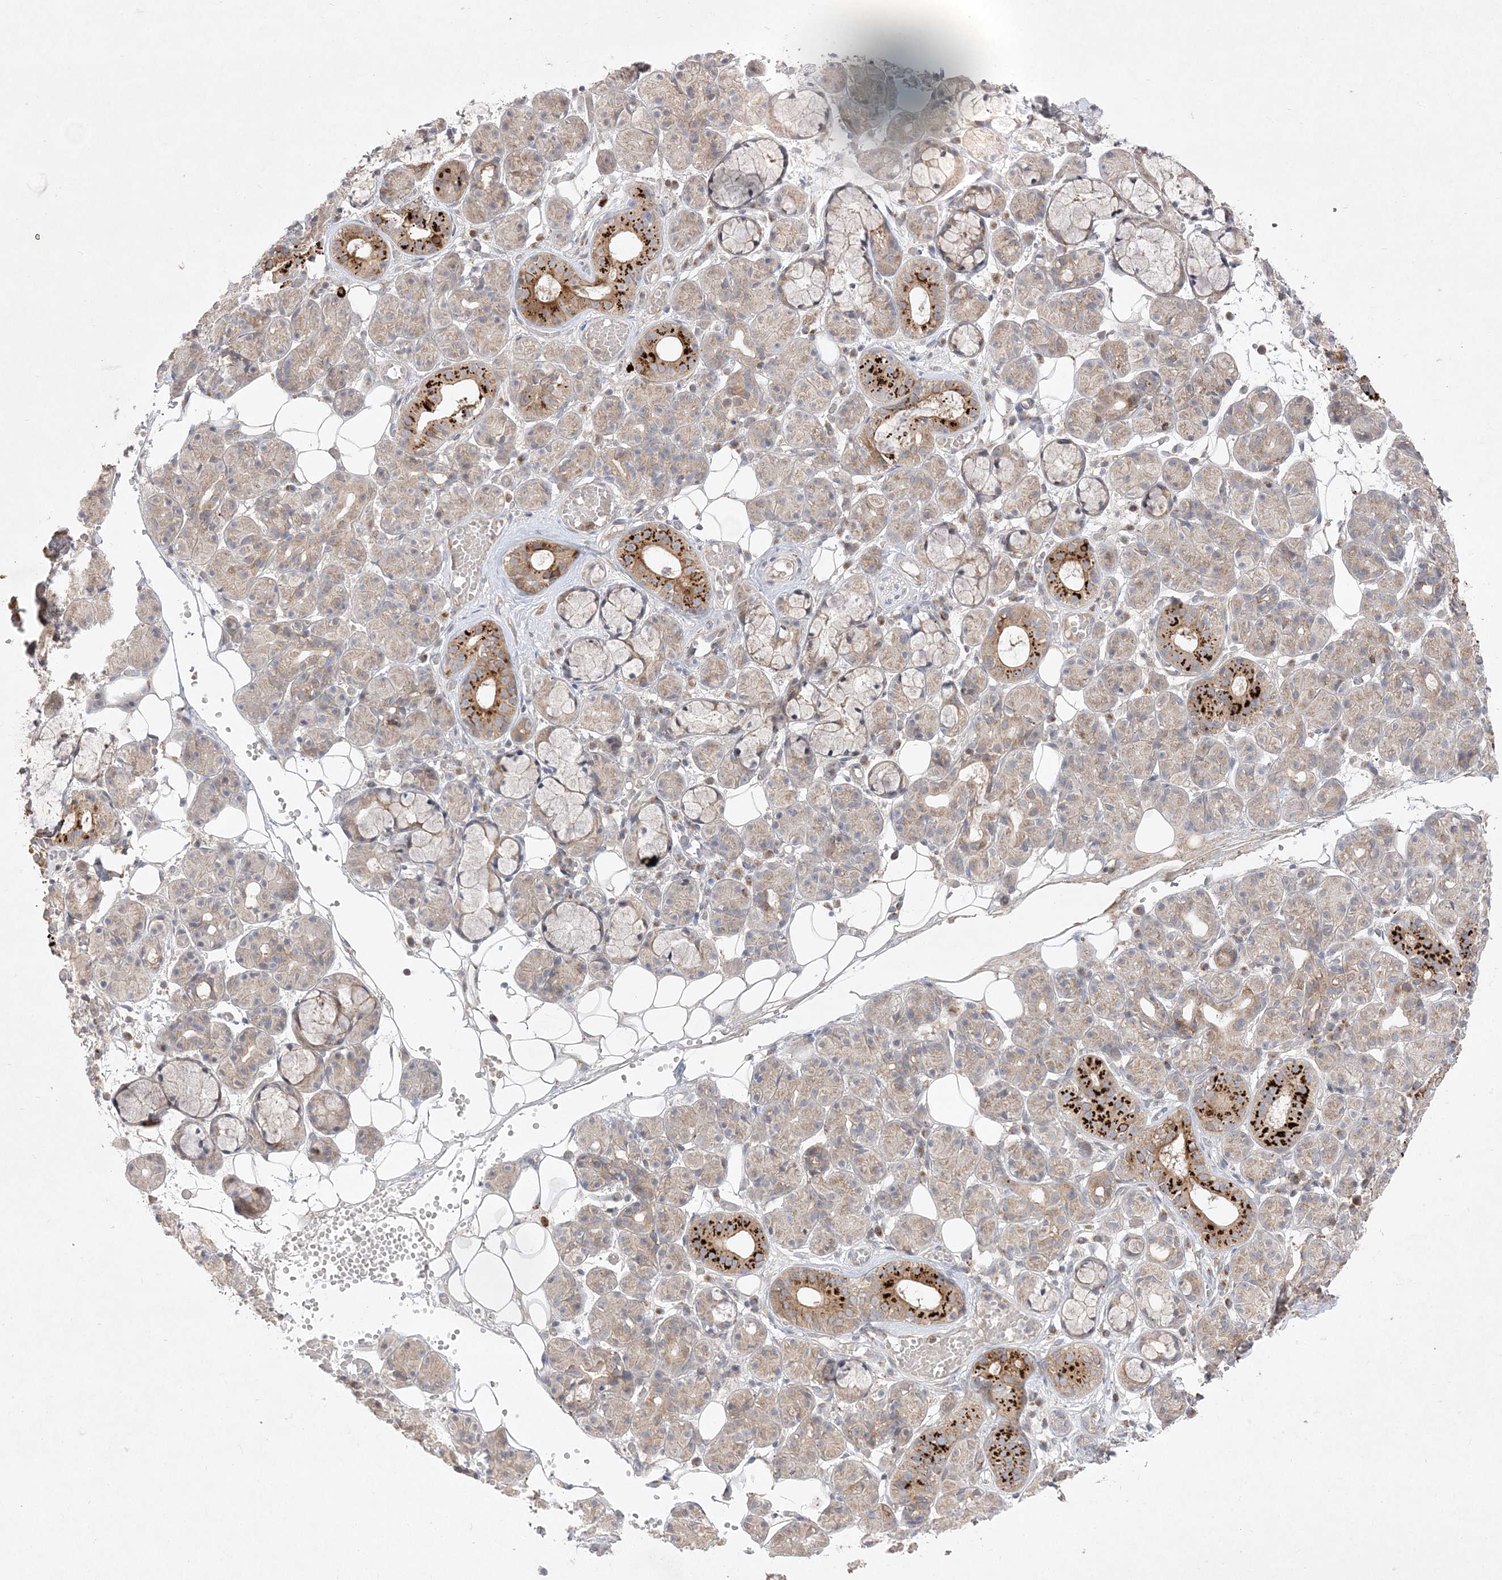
{"staining": {"intensity": "strong", "quantity": "<25%", "location": "cytoplasmic/membranous"}, "tissue": "salivary gland", "cell_type": "Glandular cells", "image_type": "normal", "snomed": [{"axis": "morphology", "description": "Normal tissue, NOS"}, {"axis": "topography", "description": "Salivary gland"}], "caption": "Protein expression analysis of benign human salivary gland reveals strong cytoplasmic/membranous expression in approximately <25% of glandular cells.", "gene": "CLNK", "patient": {"sex": "male", "age": 63}}